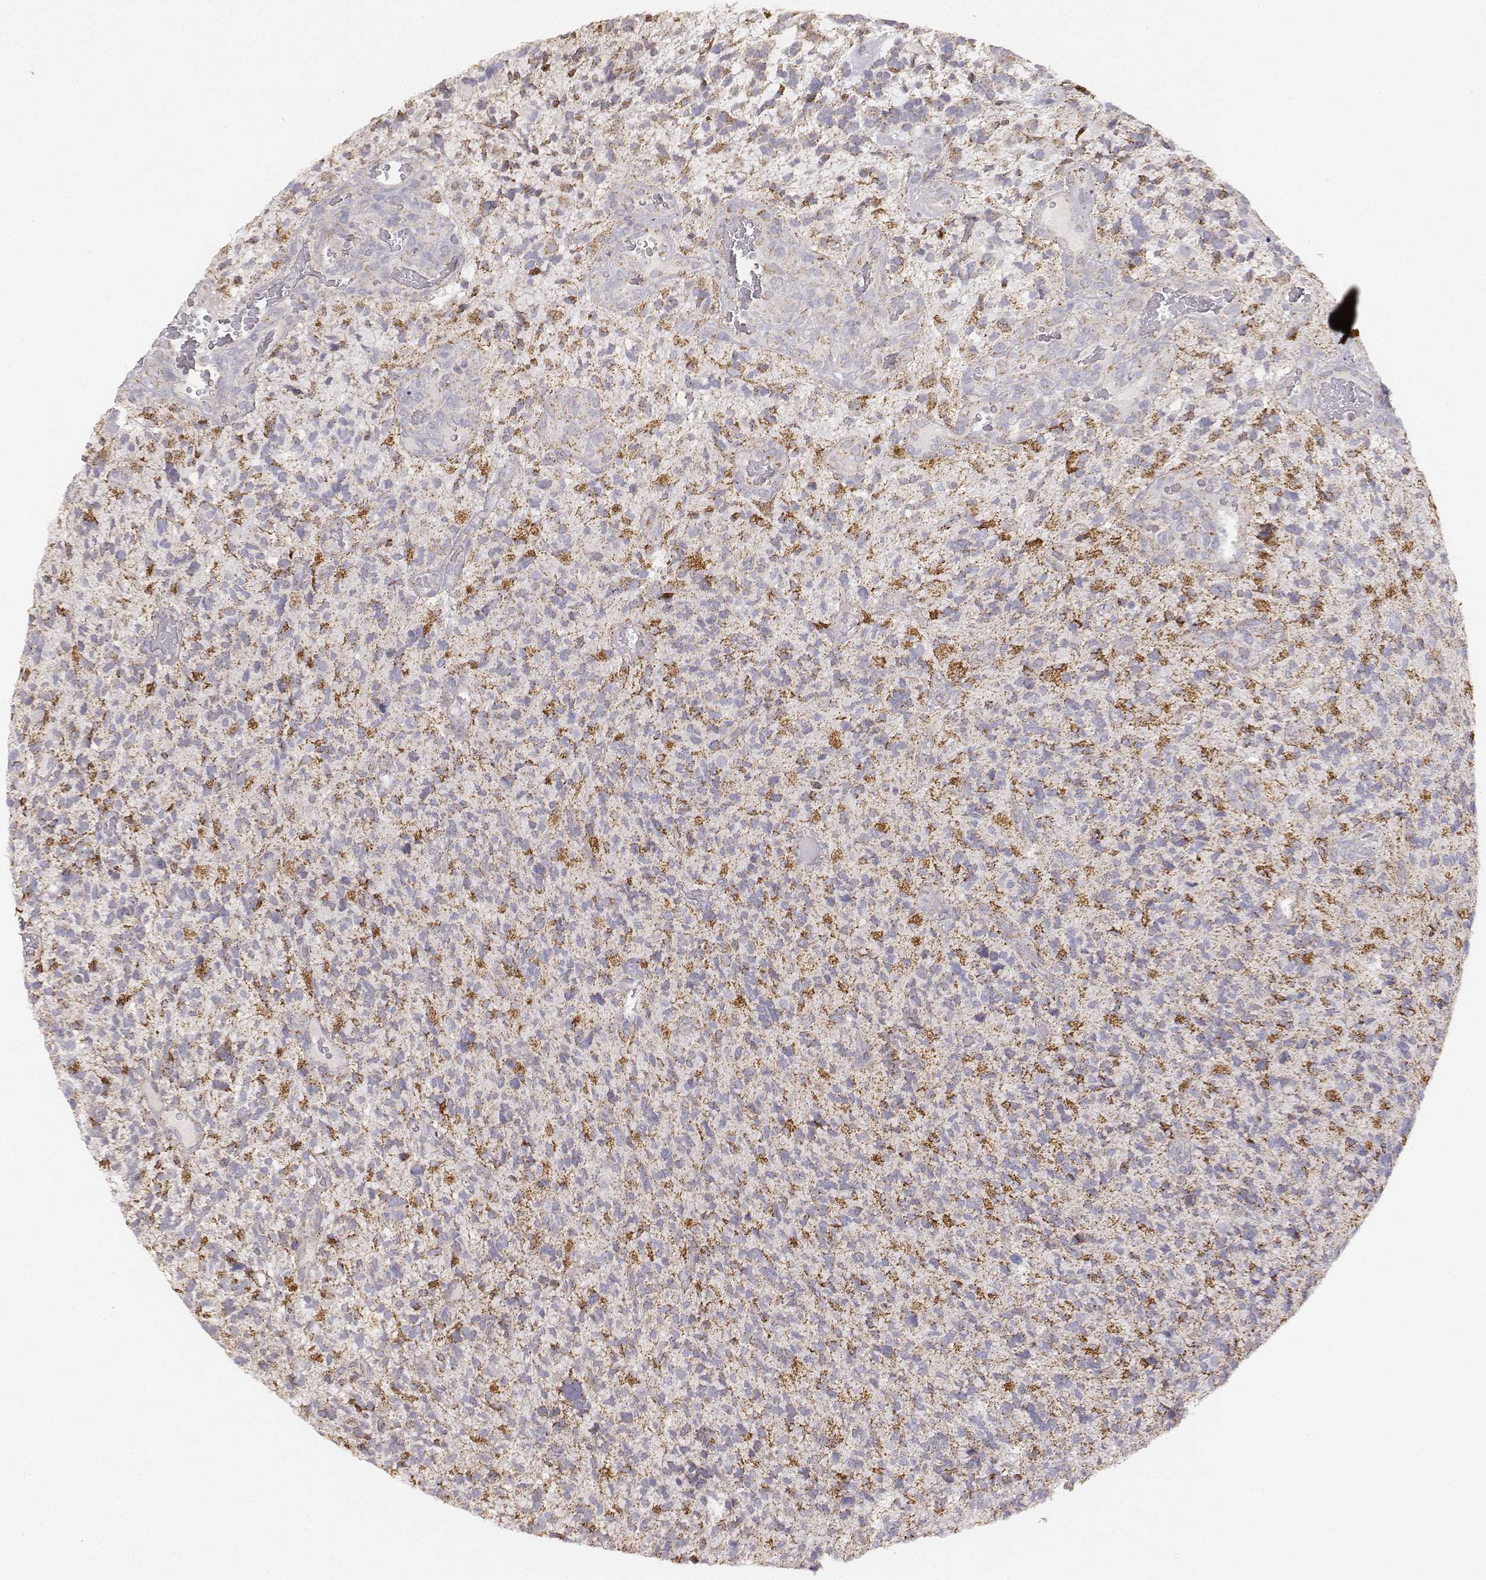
{"staining": {"intensity": "moderate", "quantity": "25%-75%", "location": "cytoplasmic/membranous"}, "tissue": "glioma", "cell_type": "Tumor cells", "image_type": "cancer", "snomed": [{"axis": "morphology", "description": "Glioma, malignant, High grade"}, {"axis": "topography", "description": "Brain"}], "caption": "Brown immunohistochemical staining in human malignant glioma (high-grade) demonstrates moderate cytoplasmic/membranous expression in approximately 25%-75% of tumor cells.", "gene": "ABCD3", "patient": {"sex": "female", "age": 71}}